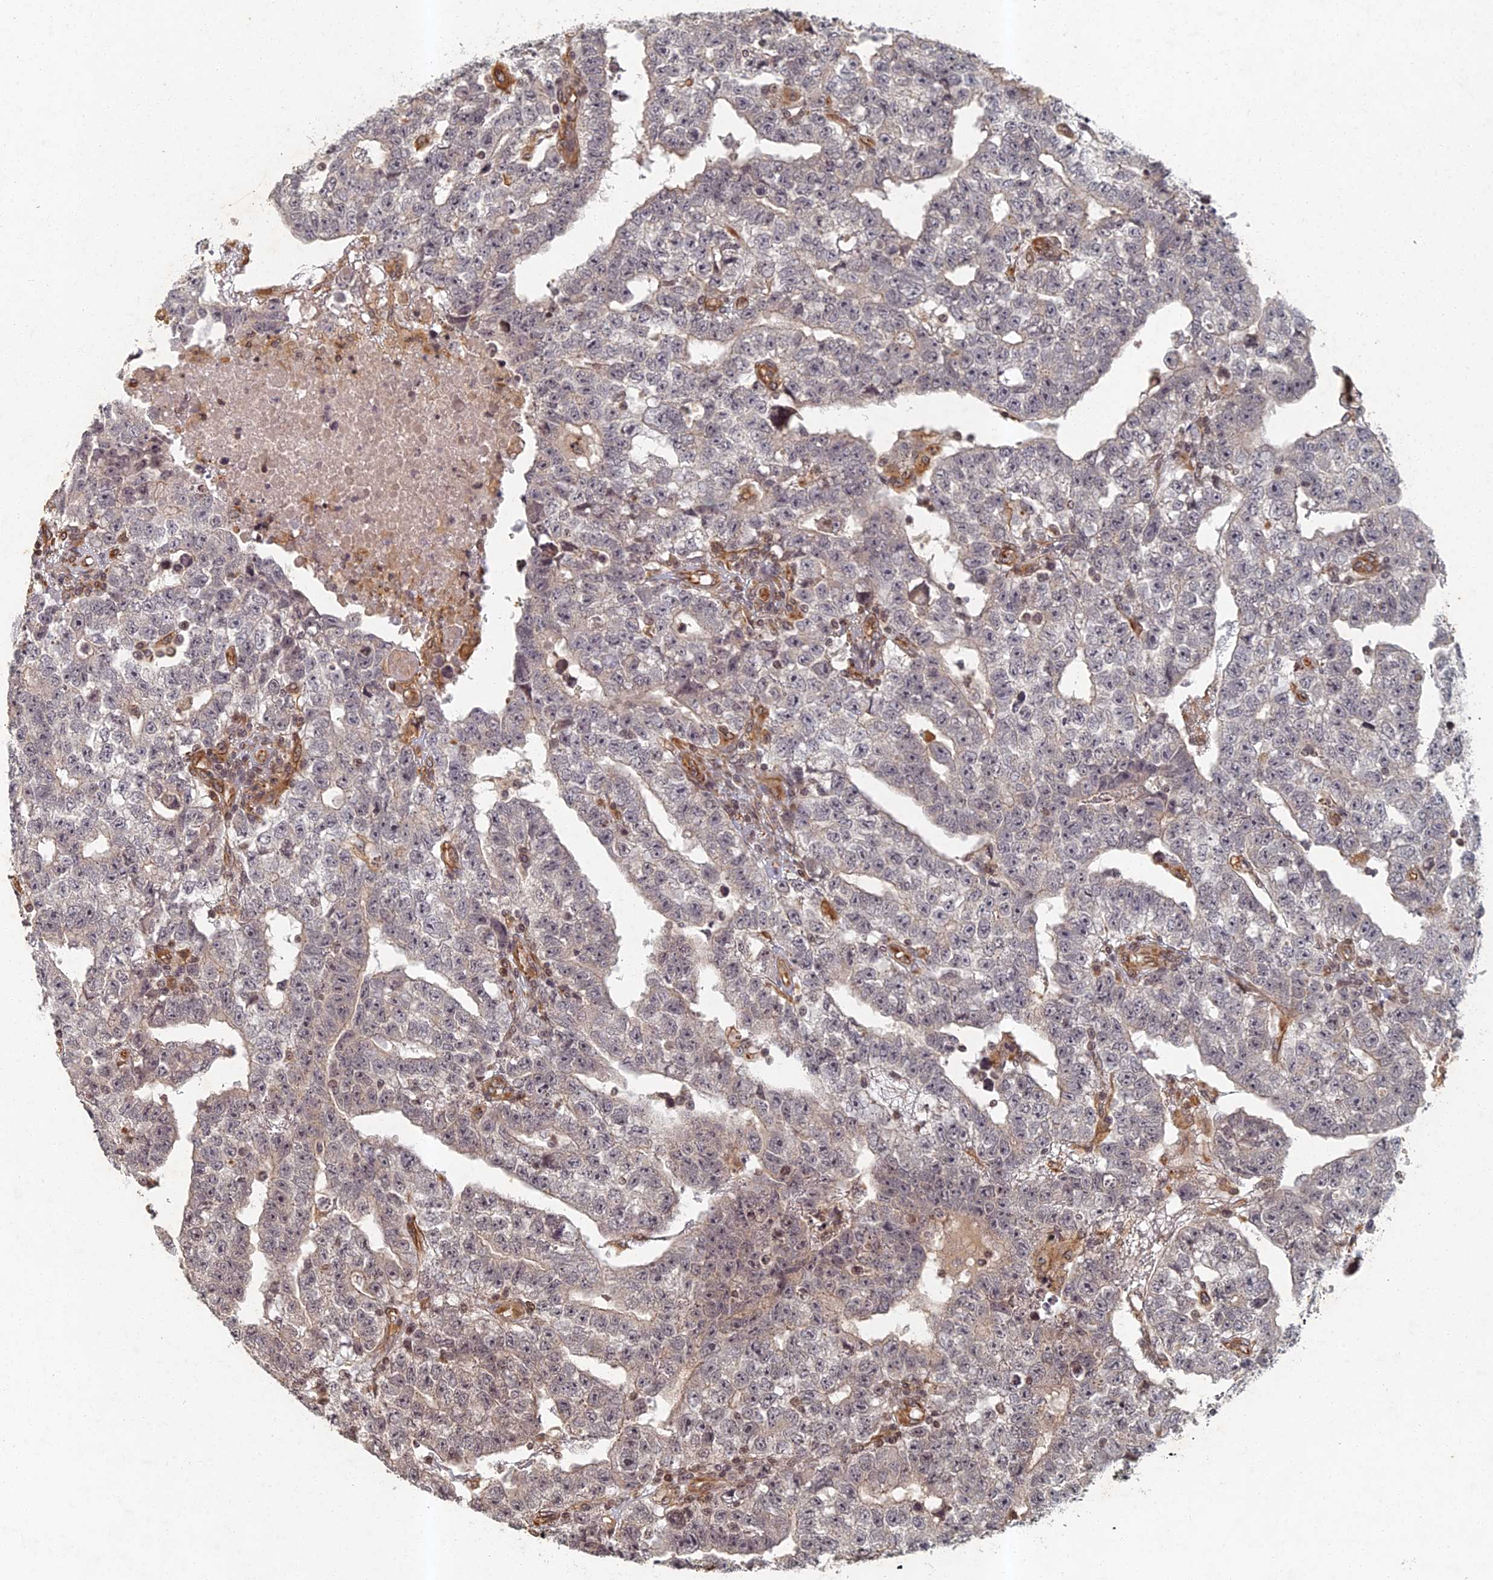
{"staining": {"intensity": "negative", "quantity": "none", "location": "none"}, "tissue": "testis cancer", "cell_type": "Tumor cells", "image_type": "cancer", "snomed": [{"axis": "morphology", "description": "Carcinoma, Embryonal, NOS"}, {"axis": "topography", "description": "Testis"}], "caption": "Protein analysis of testis cancer (embryonal carcinoma) shows no significant staining in tumor cells. Brightfield microscopy of immunohistochemistry (IHC) stained with DAB (brown) and hematoxylin (blue), captured at high magnification.", "gene": "ABCB10", "patient": {"sex": "male", "age": 25}}